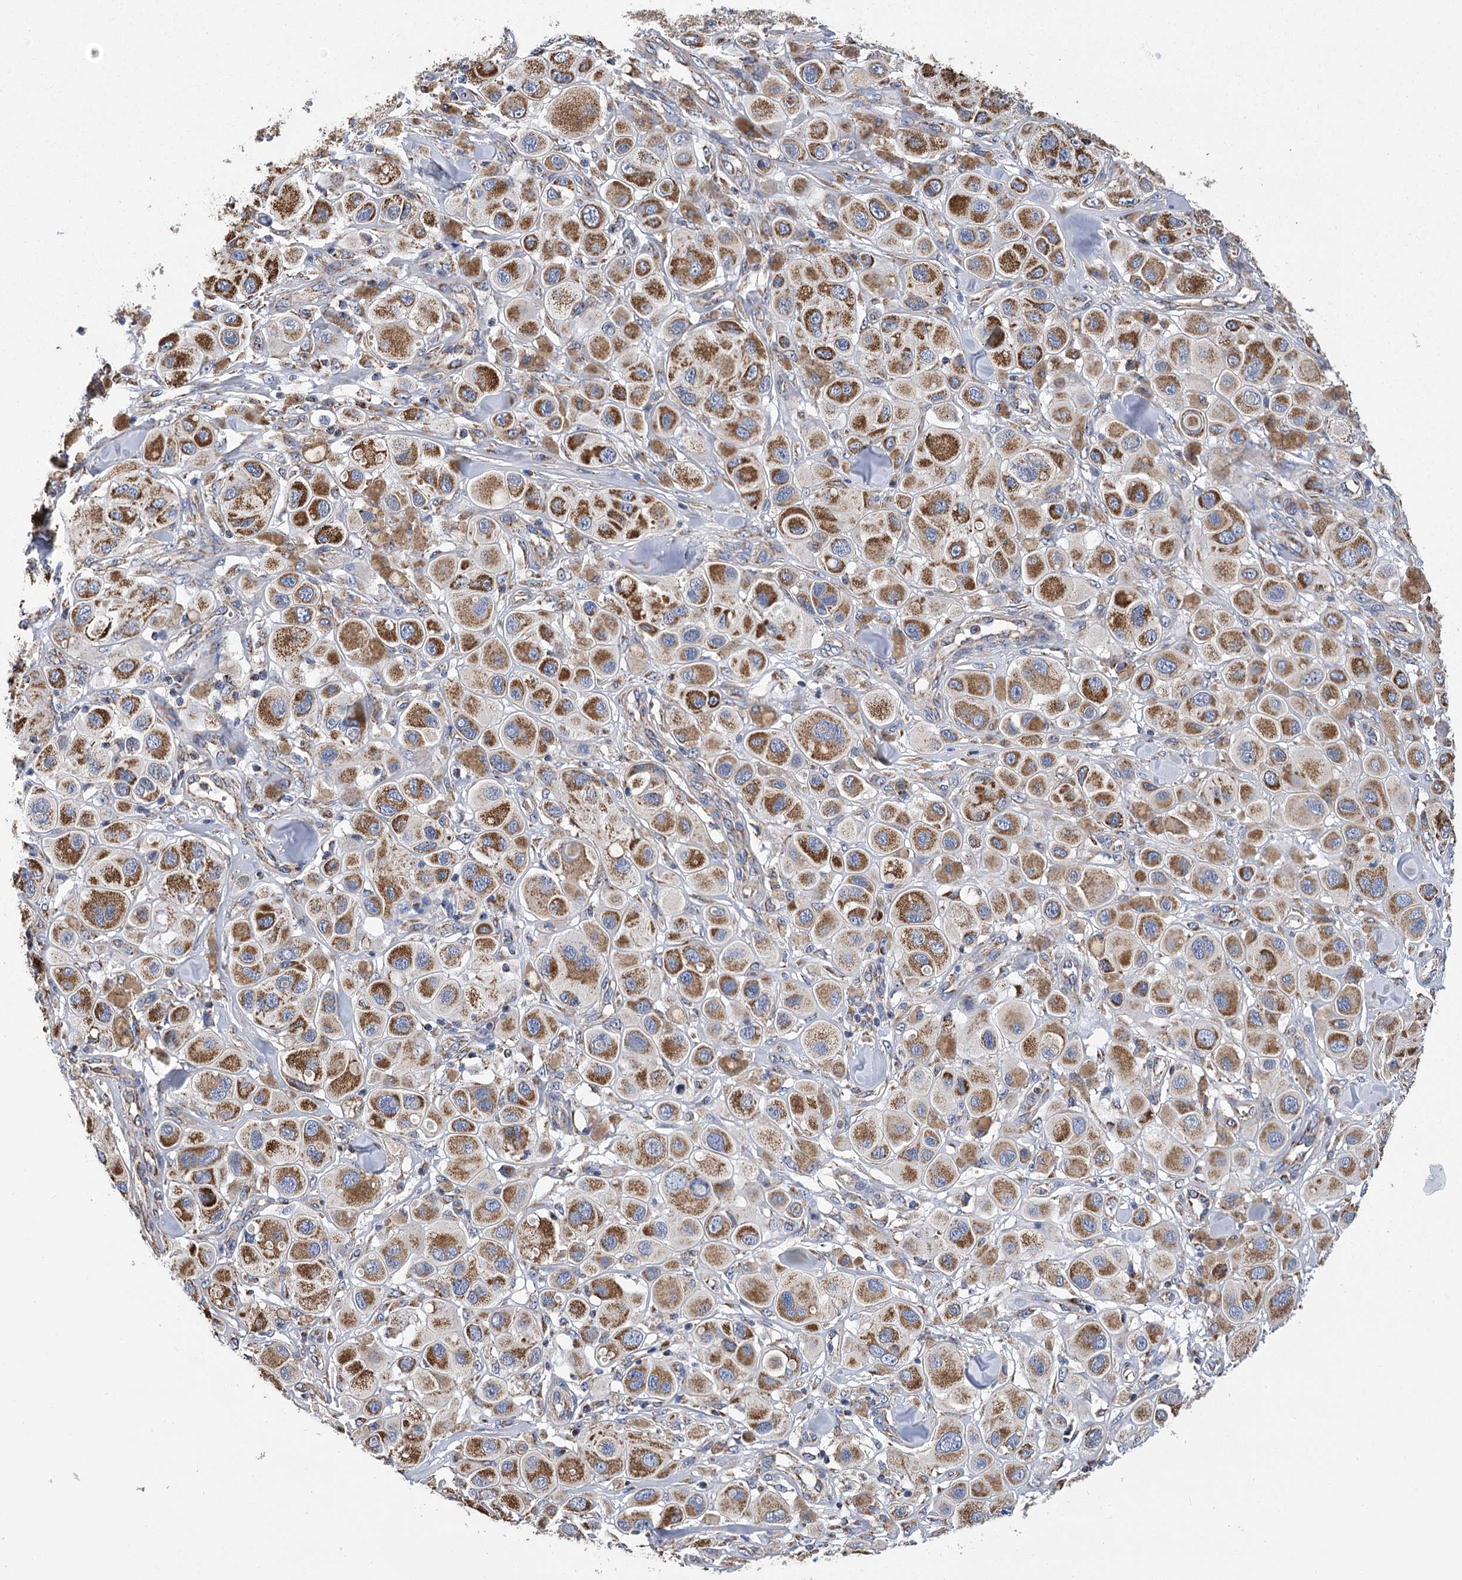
{"staining": {"intensity": "strong", "quantity": ">75%", "location": "cytoplasmic/membranous"}, "tissue": "melanoma", "cell_type": "Tumor cells", "image_type": "cancer", "snomed": [{"axis": "morphology", "description": "Malignant melanoma, Metastatic site"}, {"axis": "topography", "description": "Skin"}], "caption": "Malignant melanoma (metastatic site) stained with DAB IHC displays high levels of strong cytoplasmic/membranous positivity in approximately >75% of tumor cells. The protein is shown in brown color, while the nuclei are stained blue.", "gene": "CCDC73", "patient": {"sex": "male", "age": 41}}